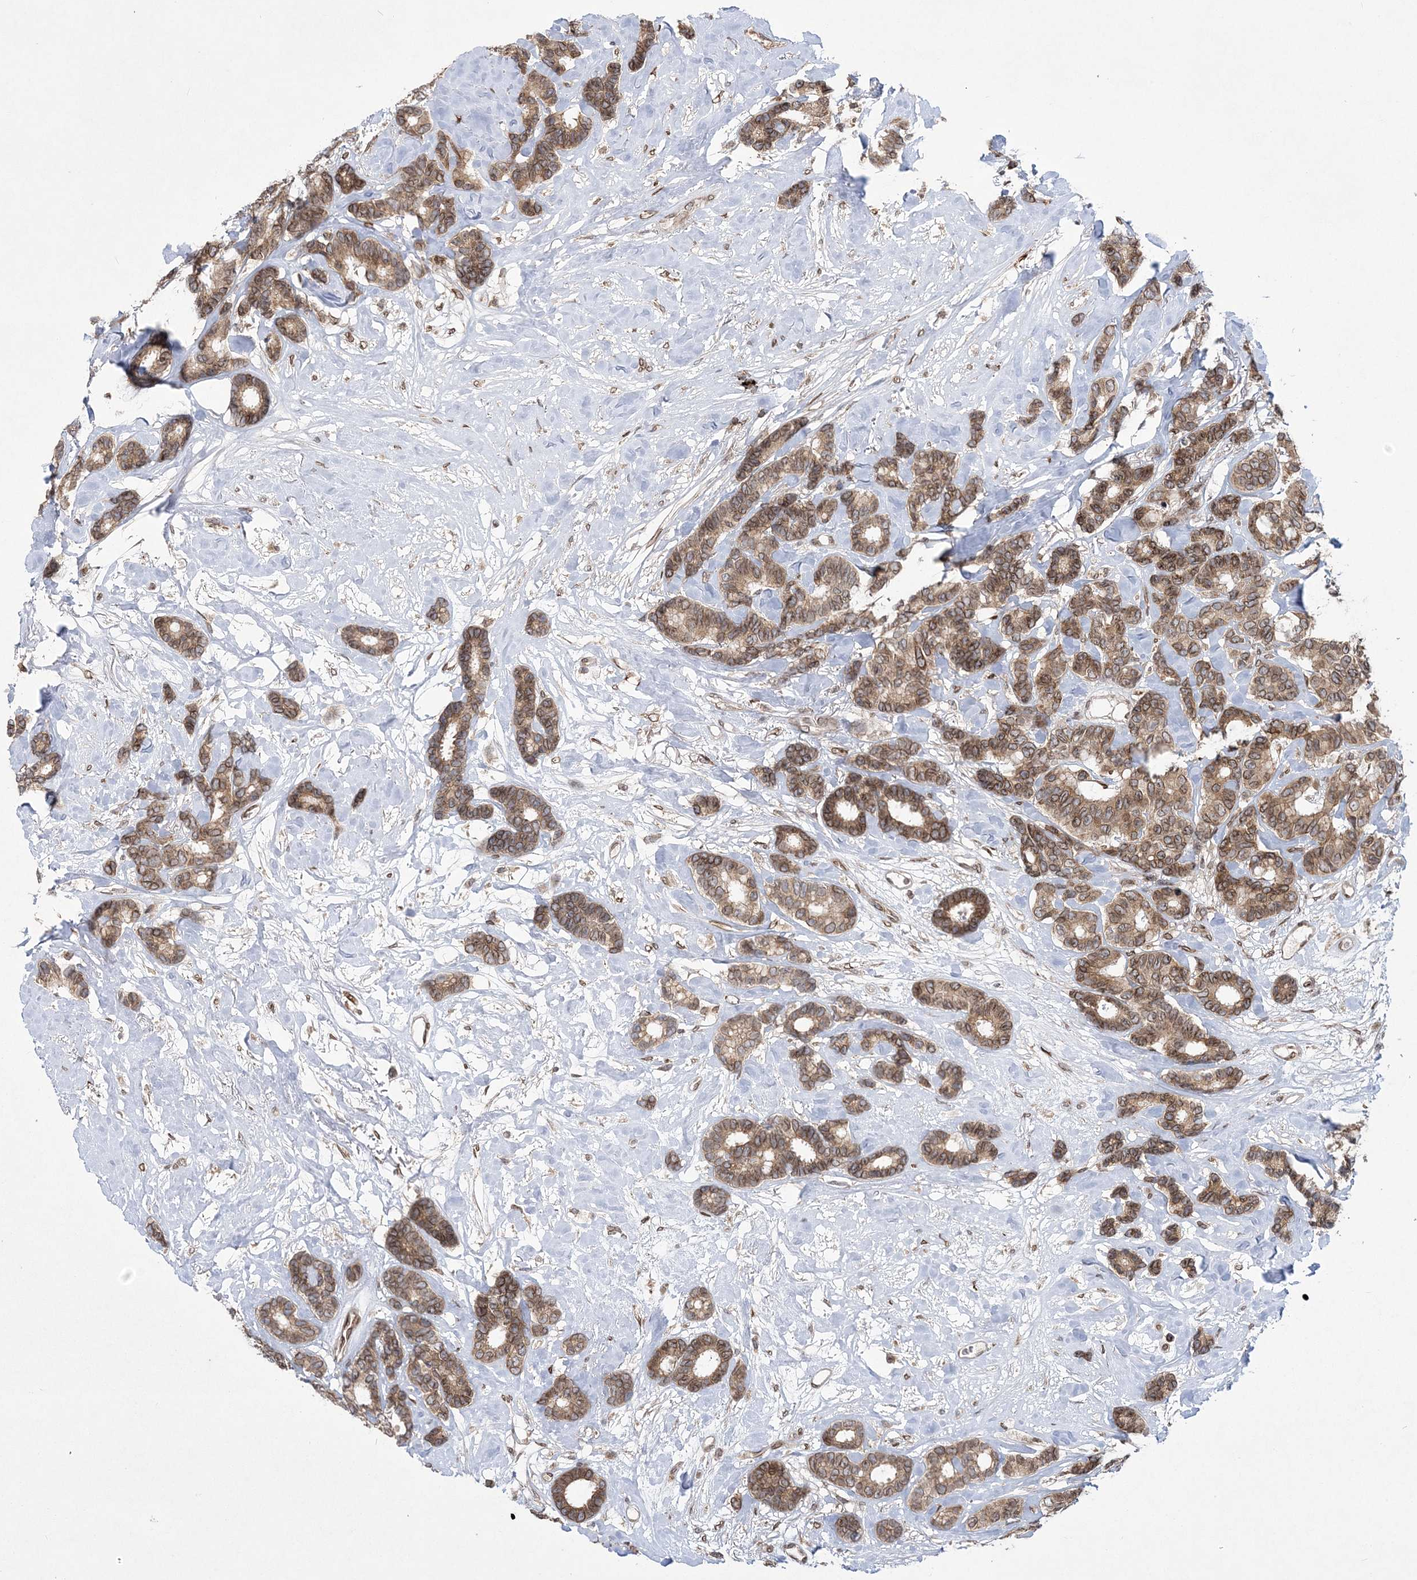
{"staining": {"intensity": "moderate", "quantity": ">75%", "location": "cytoplasmic/membranous,nuclear"}, "tissue": "breast cancer", "cell_type": "Tumor cells", "image_type": "cancer", "snomed": [{"axis": "morphology", "description": "Duct carcinoma"}, {"axis": "topography", "description": "Breast"}], "caption": "There is medium levels of moderate cytoplasmic/membranous and nuclear expression in tumor cells of breast intraductal carcinoma, as demonstrated by immunohistochemical staining (brown color).", "gene": "DNAJC27", "patient": {"sex": "female", "age": 87}}